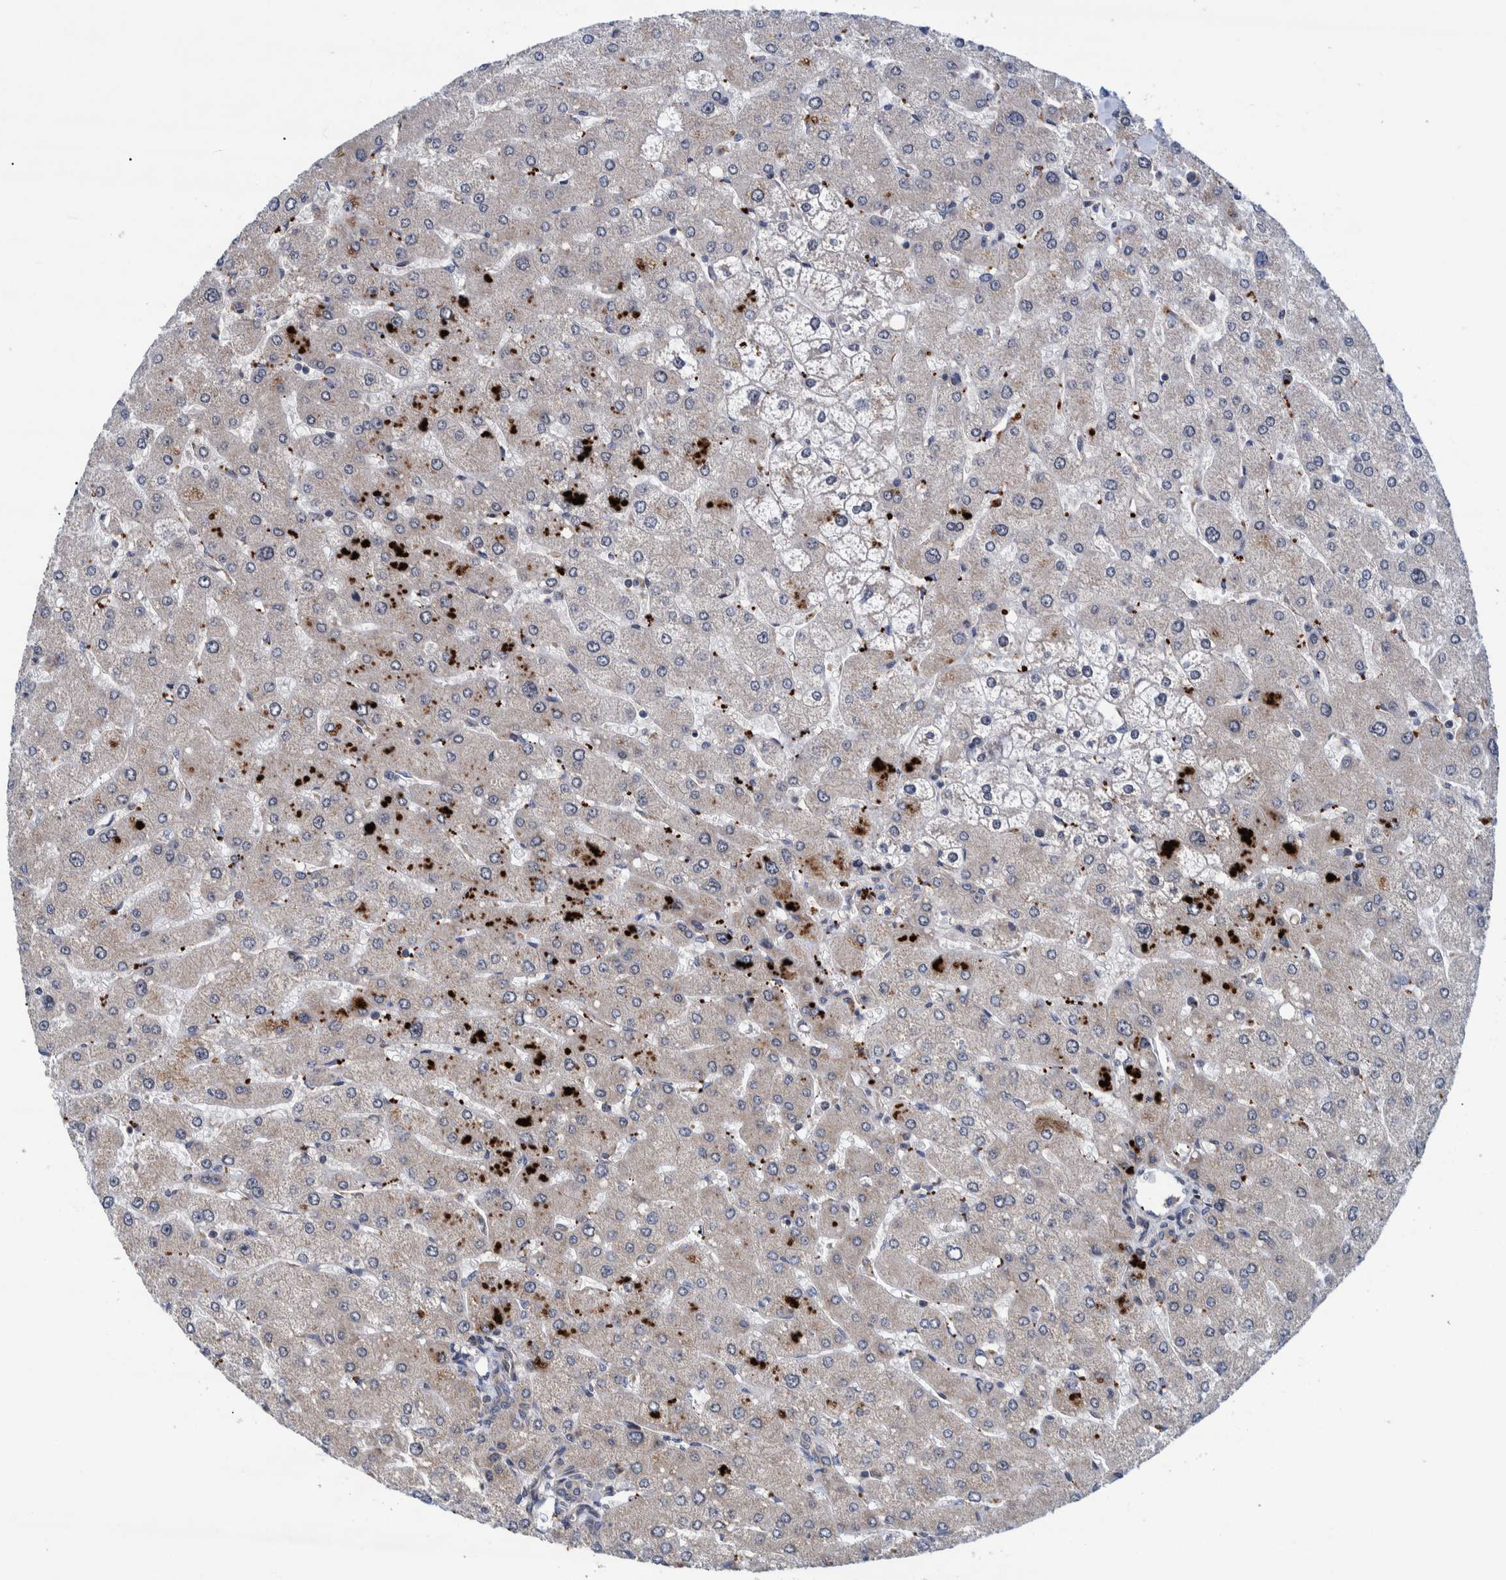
{"staining": {"intensity": "negative", "quantity": "none", "location": "none"}, "tissue": "liver", "cell_type": "Cholangiocytes", "image_type": "normal", "snomed": [{"axis": "morphology", "description": "Normal tissue, NOS"}, {"axis": "topography", "description": "Liver"}], "caption": "This is an immunohistochemistry (IHC) image of benign liver. There is no expression in cholangiocytes.", "gene": "MRPS7", "patient": {"sex": "male", "age": 55}}